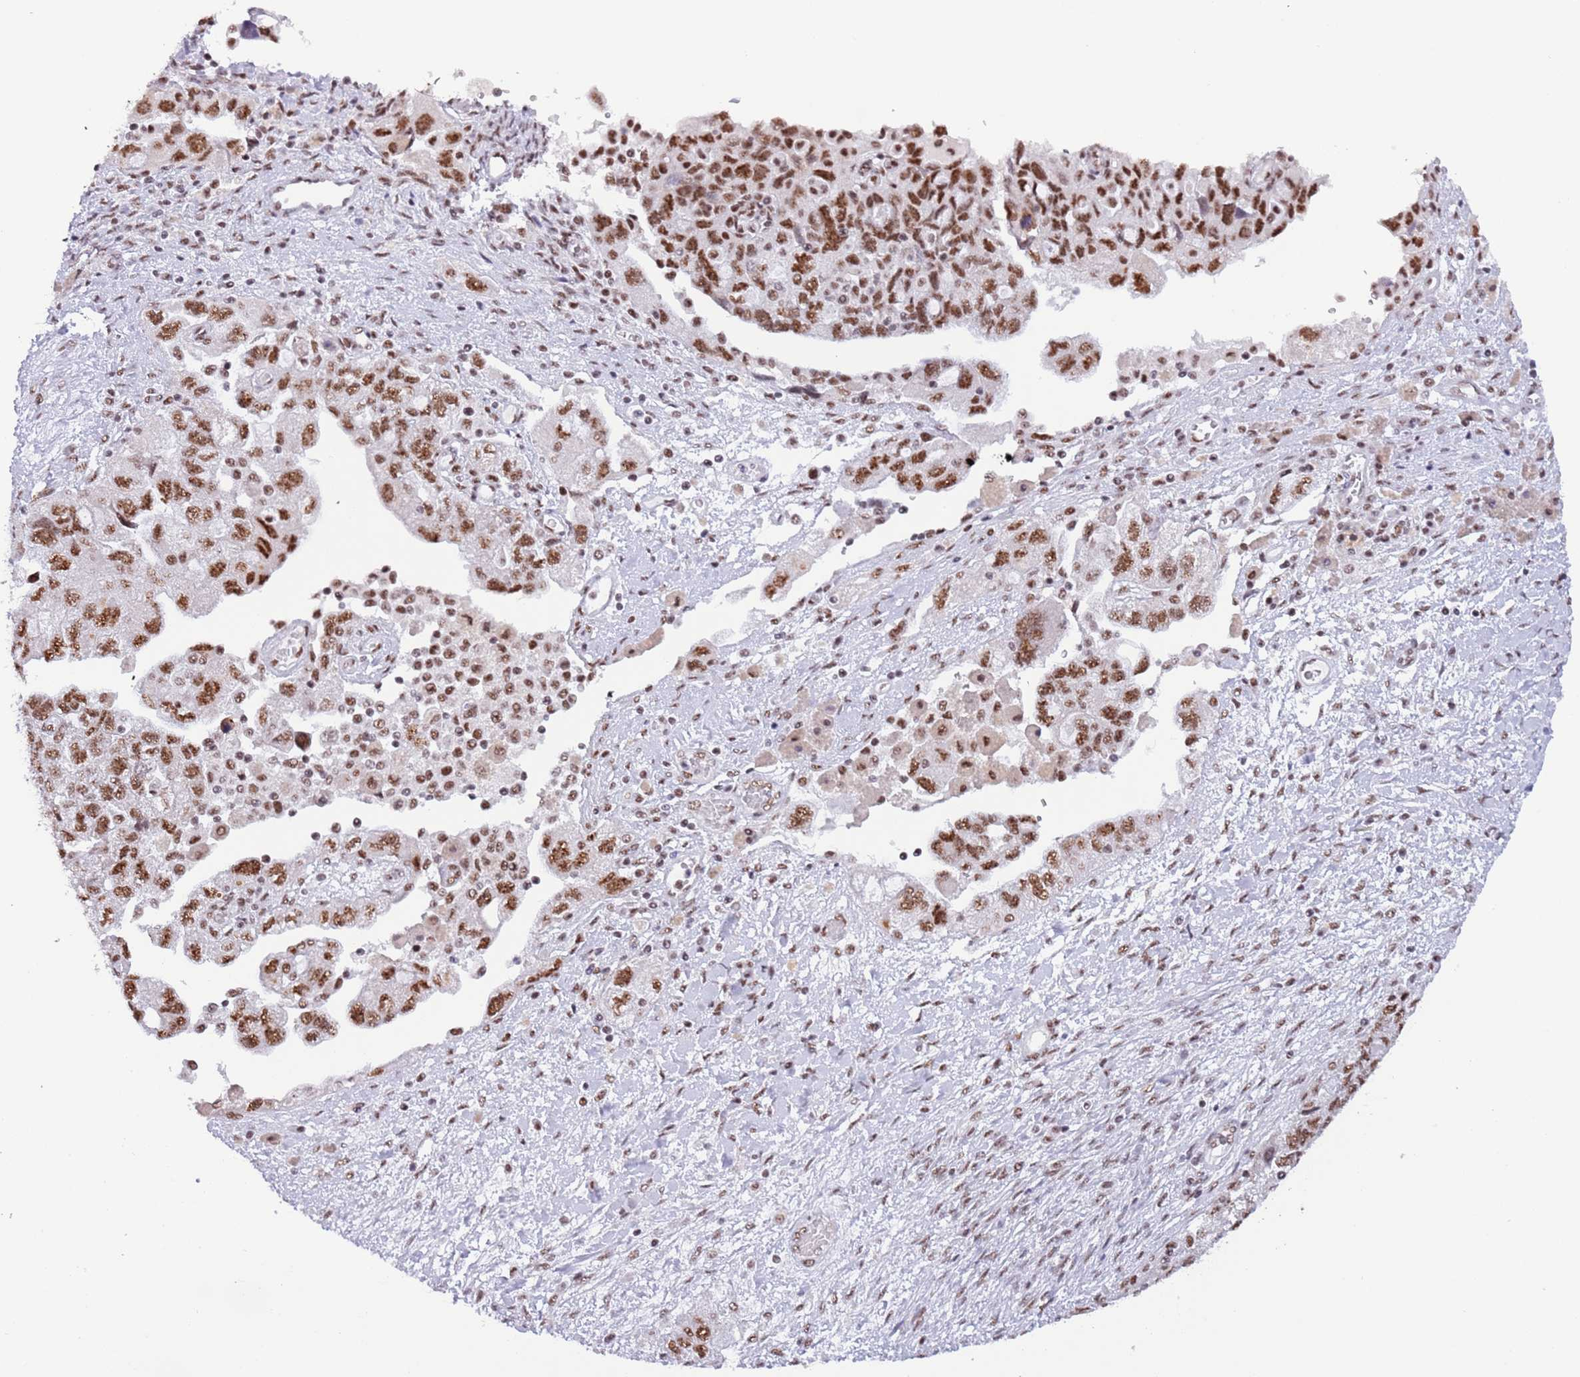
{"staining": {"intensity": "moderate", "quantity": ">75%", "location": "nuclear"}, "tissue": "ovarian cancer", "cell_type": "Tumor cells", "image_type": "cancer", "snomed": [{"axis": "morphology", "description": "Carcinoma, NOS"}, {"axis": "morphology", "description": "Cystadenocarcinoma, serous, NOS"}, {"axis": "topography", "description": "Ovary"}], "caption": "A histopathology image of ovarian carcinoma stained for a protein shows moderate nuclear brown staining in tumor cells.", "gene": "SF3A2", "patient": {"sex": "female", "age": 69}}